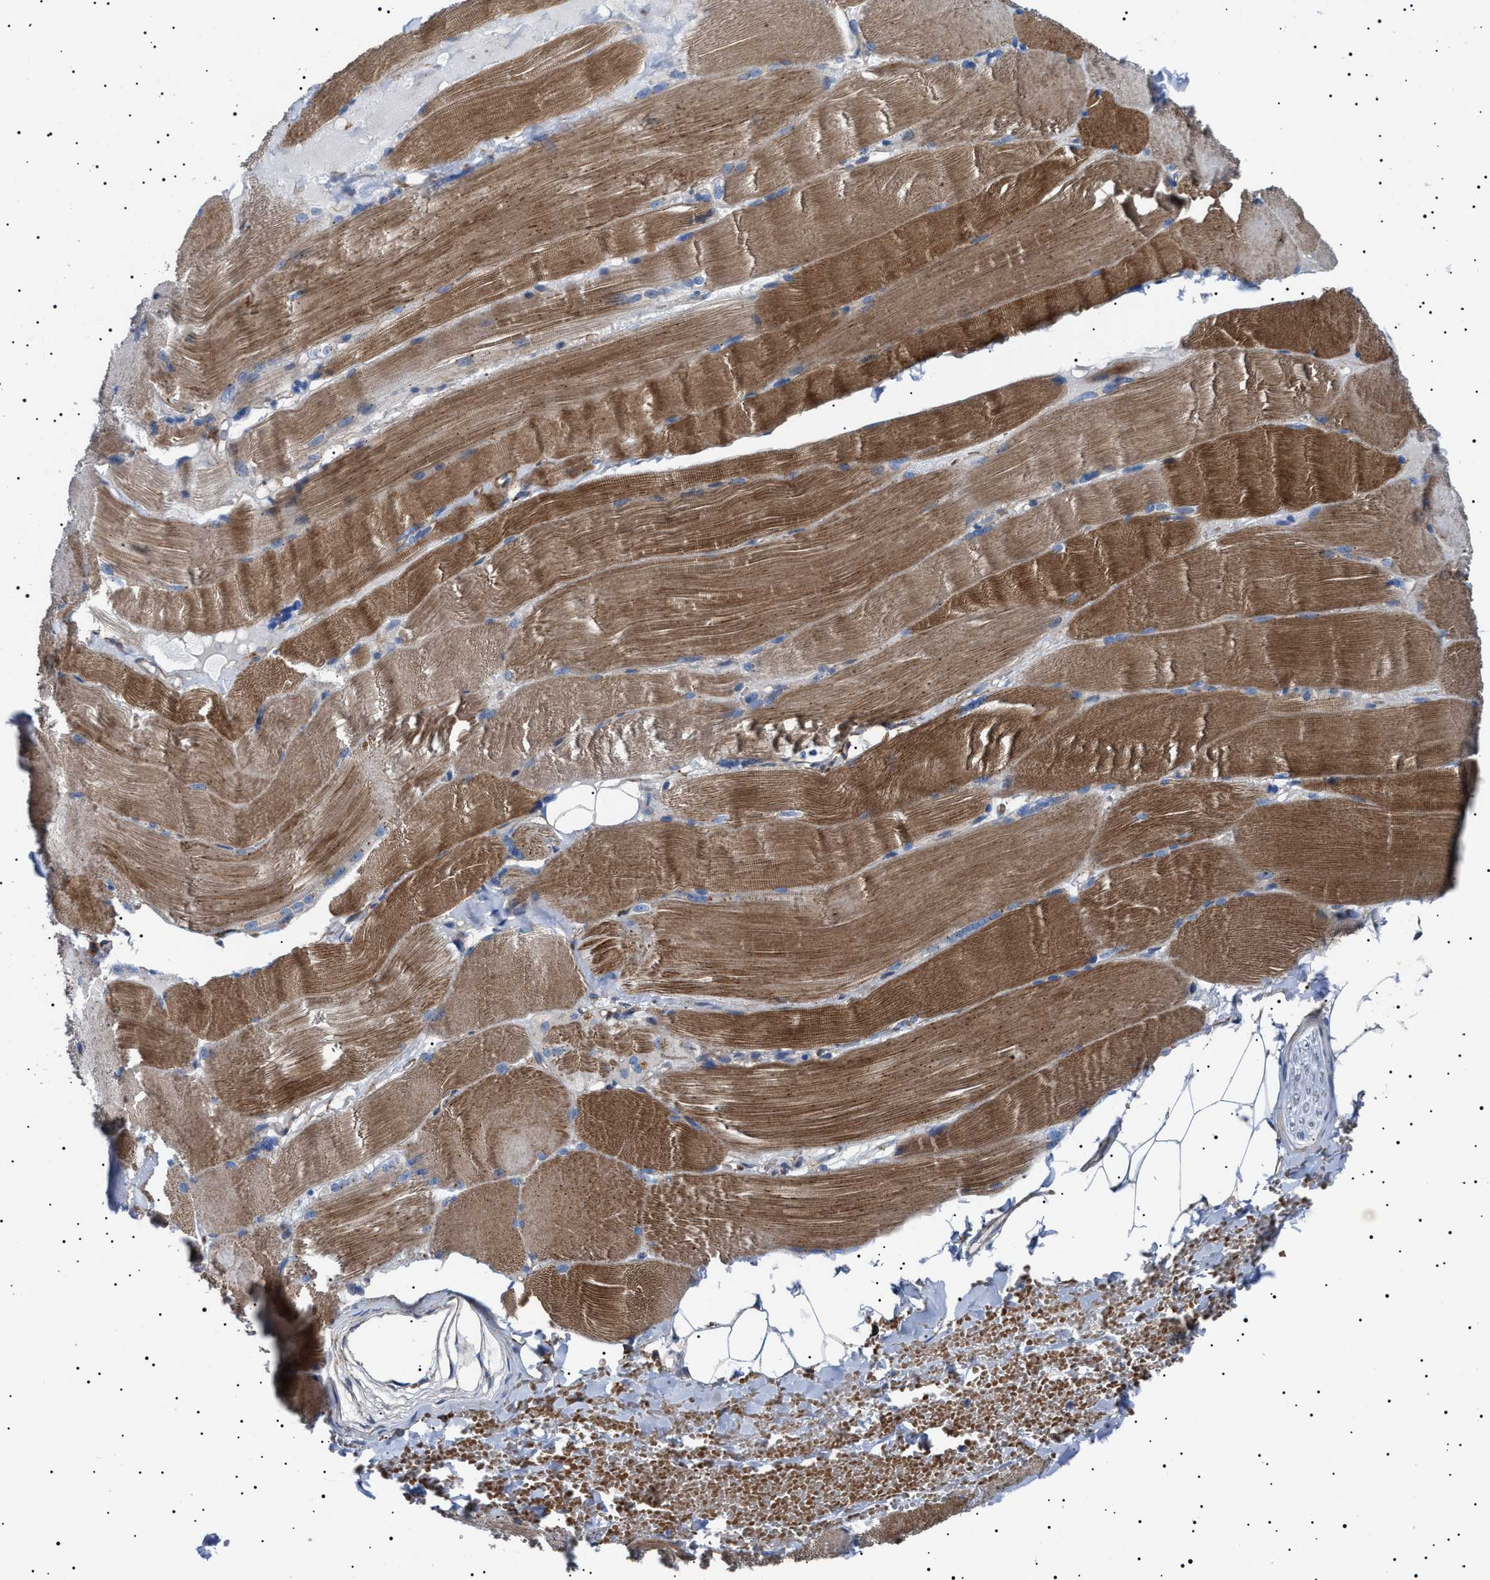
{"staining": {"intensity": "strong", "quantity": ">75%", "location": "cytoplasmic/membranous"}, "tissue": "skeletal muscle", "cell_type": "Myocytes", "image_type": "normal", "snomed": [{"axis": "morphology", "description": "Normal tissue, NOS"}, {"axis": "topography", "description": "Skin"}, {"axis": "topography", "description": "Skeletal muscle"}], "caption": "High-power microscopy captured an IHC photomicrograph of normal skeletal muscle, revealing strong cytoplasmic/membranous positivity in about >75% of myocytes. (DAB (3,3'-diaminobenzidine) IHC with brightfield microscopy, high magnification).", "gene": "NEU1", "patient": {"sex": "male", "age": 83}}